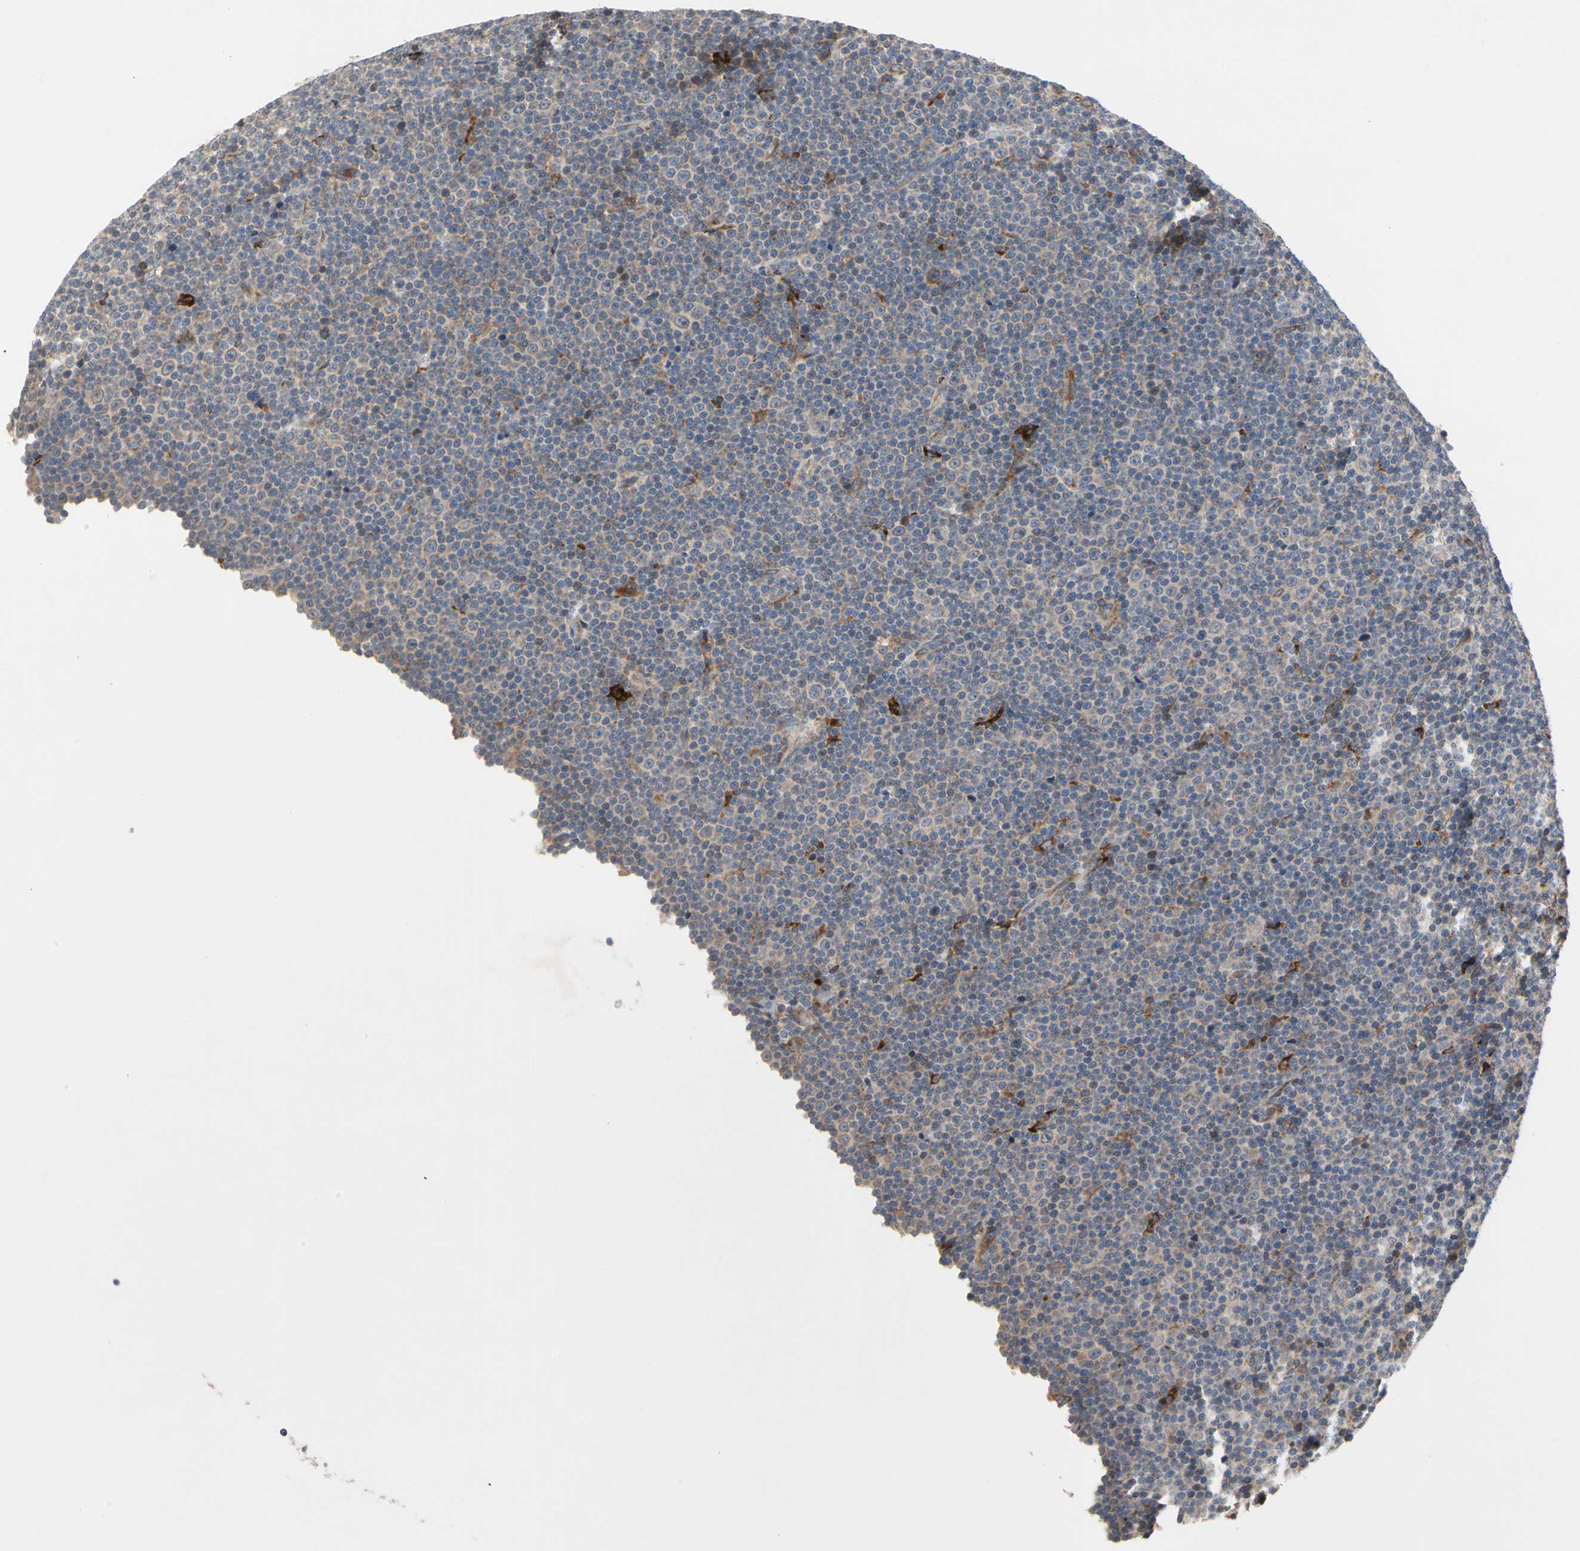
{"staining": {"intensity": "weak", "quantity": ">75%", "location": "cytoplasmic/membranous"}, "tissue": "lymphoma", "cell_type": "Tumor cells", "image_type": "cancer", "snomed": [{"axis": "morphology", "description": "Malignant lymphoma, non-Hodgkin's type, Low grade"}, {"axis": "topography", "description": "Lymph node"}], "caption": "Lymphoma stained for a protein demonstrates weak cytoplasmic/membranous positivity in tumor cells.", "gene": "MMEL1", "patient": {"sex": "female", "age": 67}}